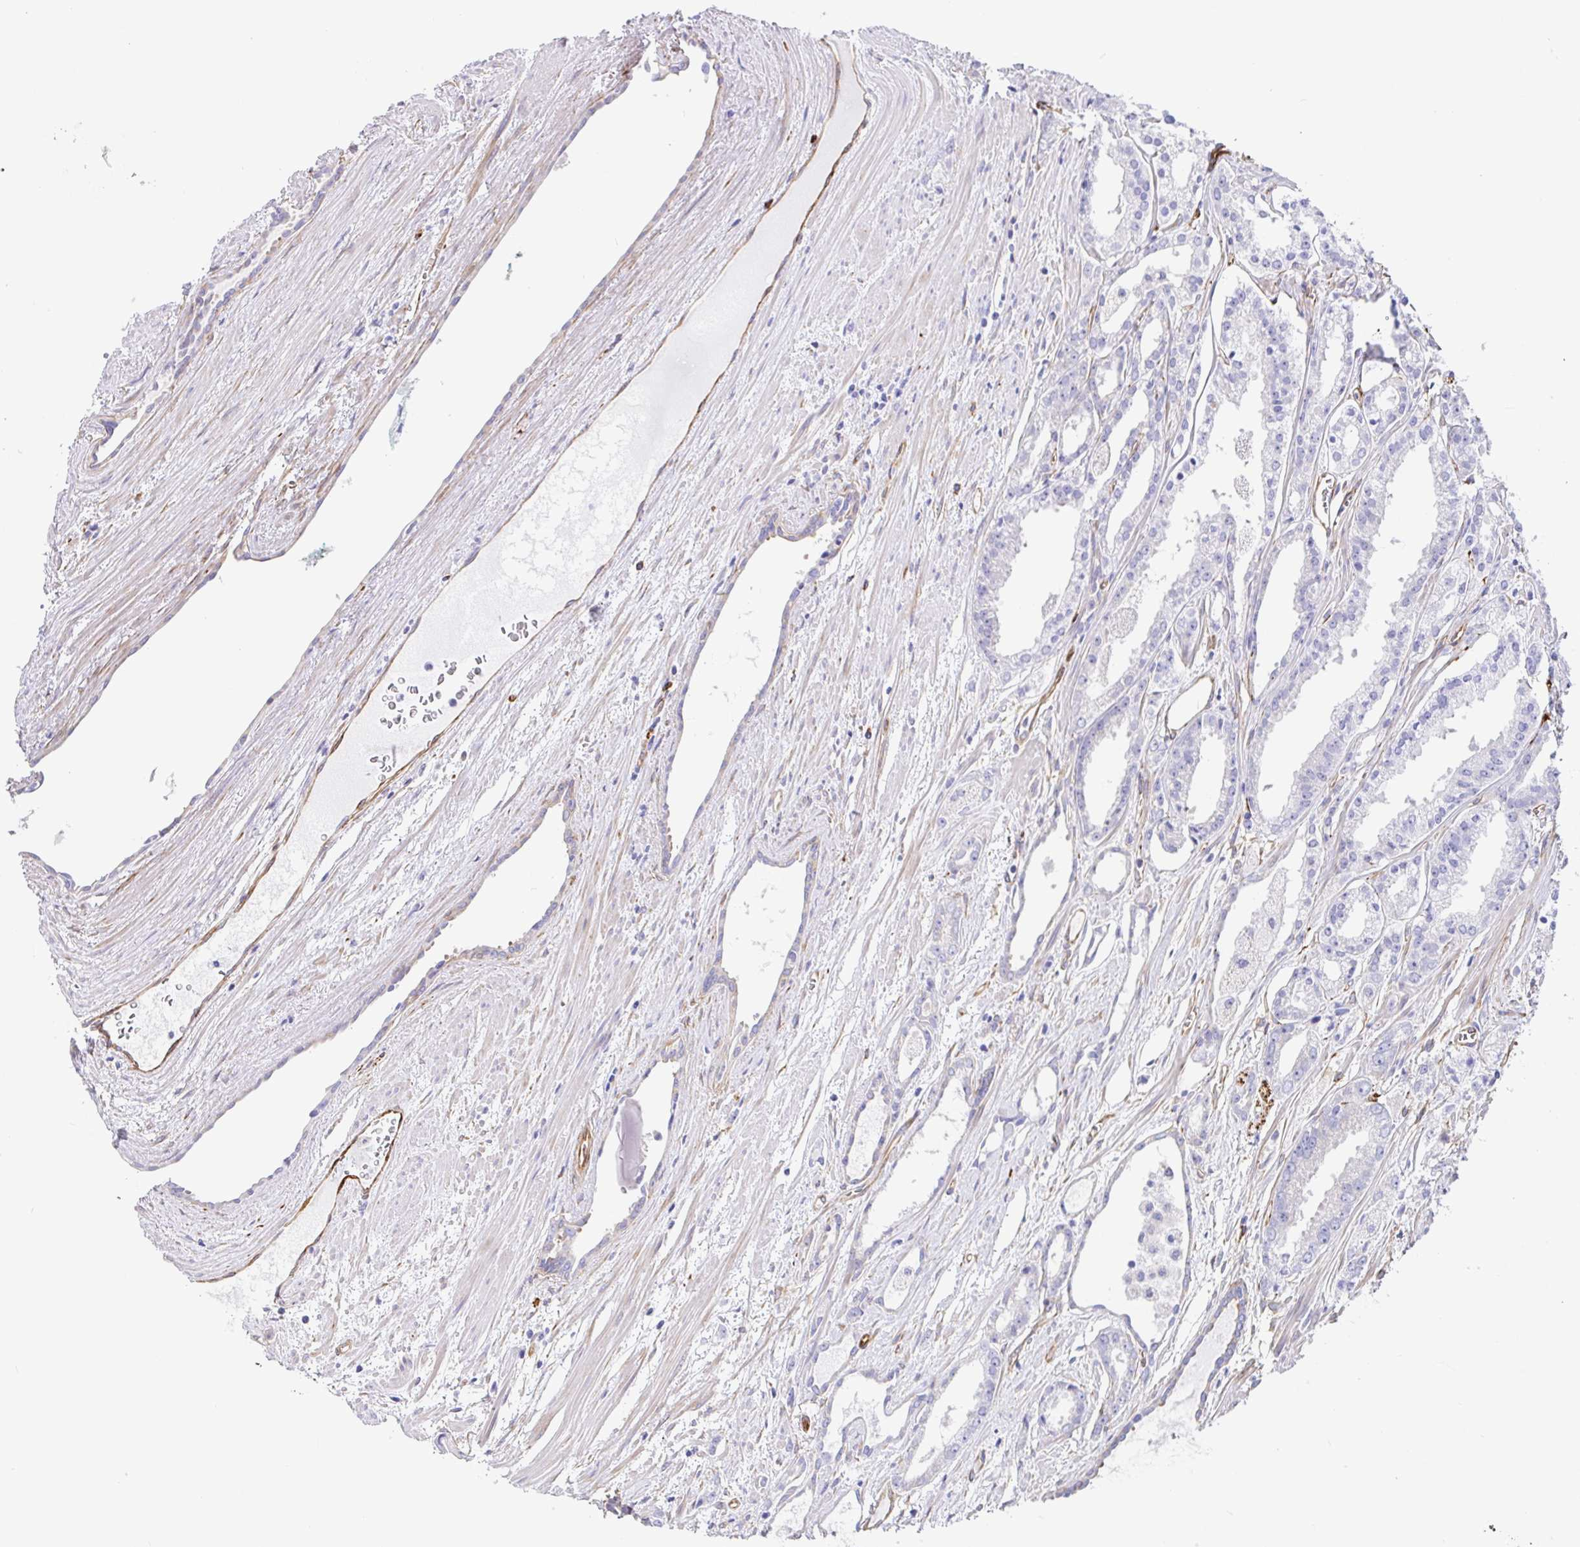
{"staining": {"intensity": "negative", "quantity": "none", "location": "none"}, "tissue": "prostate cancer", "cell_type": "Tumor cells", "image_type": "cancer", "snomed": [{"axis": "morphology", "description": "Adenocarcinoma, High grade"}, {"axis": "topography", "description": "Prostate"}], "caption": "The immunohistochemistry (IHC) micrograph has no significant expression in tumor cells of prostate adenocarcinoma (high-grade) tissue.", "gene": "DOCK1", "patient": {"sex": "male", "age": 68}}